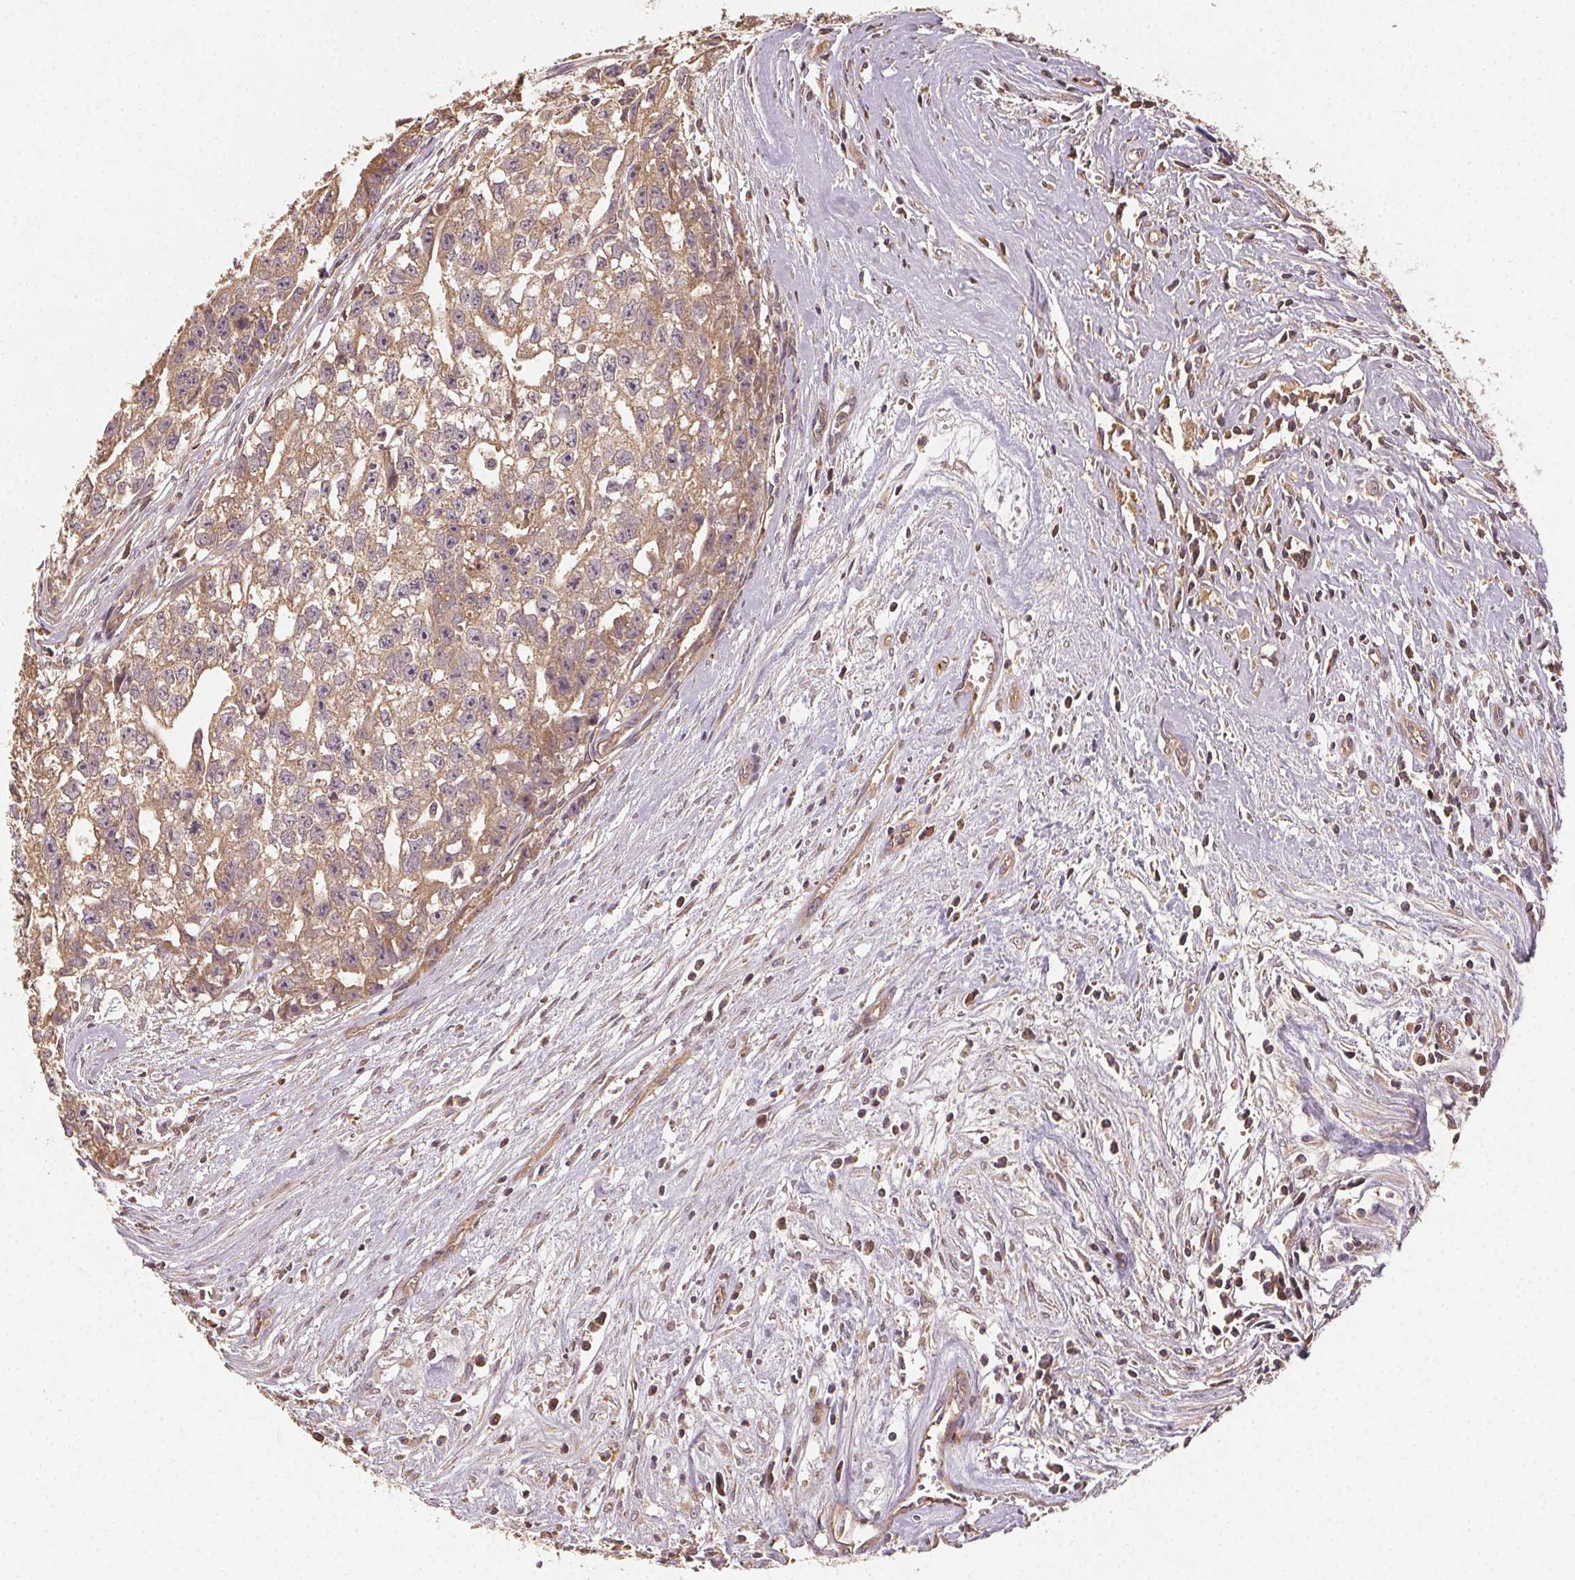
{"staining": {"intensity": "weak", "quantity": ">75%", "location": "cytoplasmic/membranous"}, "tissue": "testis cancer", "cell_type": "Tumor cells", "image_type": "cancer", "snomed": [{"axis": "morphology", "description": "Carcinoma, Embryonal, NOS"}, {"axis": "morphology", "description": "Teratoma, malignant, NOS"}, {"axis": "topography", "description": "Testis"}], "caption": "Testis cancer stained for a protein demonstrates weak cytoplasmic/membranous positivity in tumor cells.", "gene": "RALA", "patient": {"sex": "male", "age": 24}}